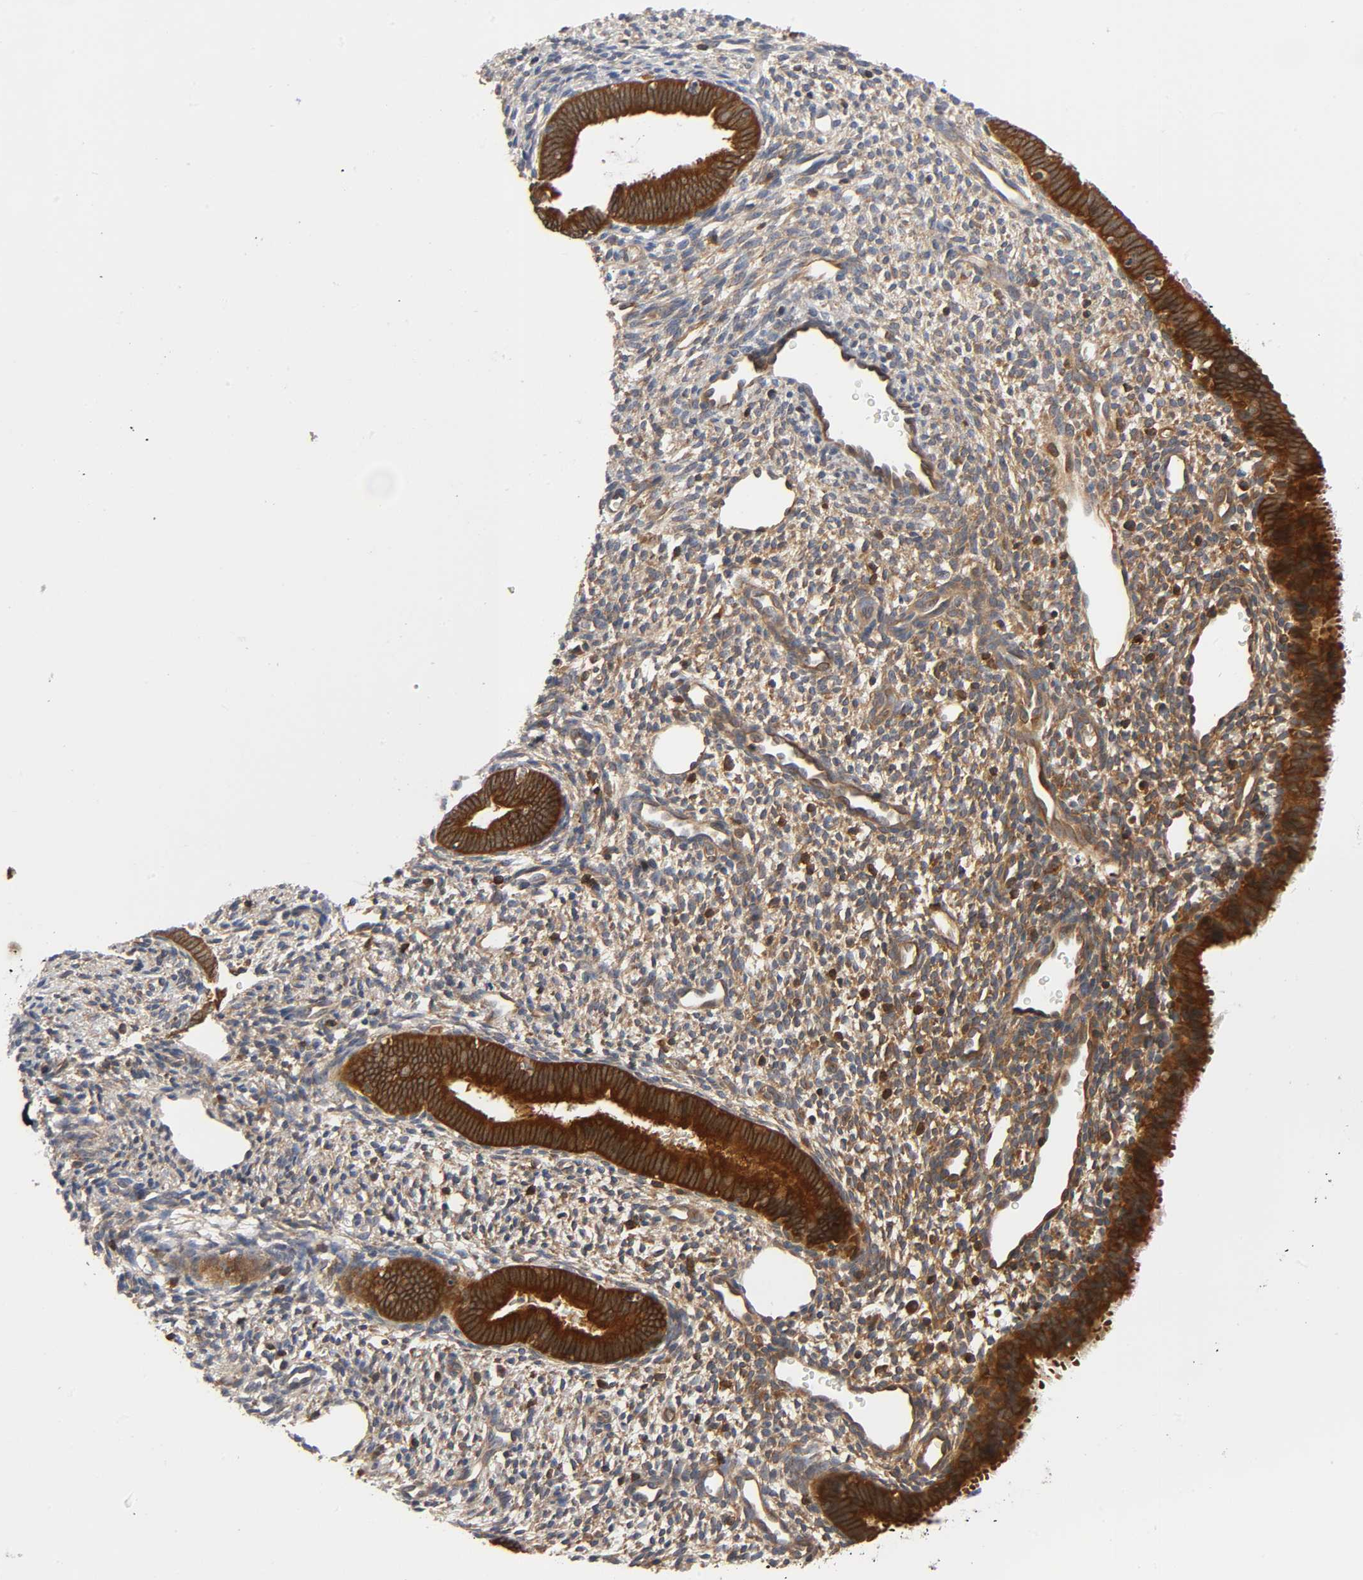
{"staining": {"intensity": "moderate", "quantity": "25%-75%", "location": "cytoplasmic/membranous"}, "tissue": "endometrium", "cell_type": "Cells in endometrial stroma", "image_type": "normal", "snomed": [{"axis": "morphology", "description": "Normal tissue, NOS"}, {"axis": "topography", "description": "Endometrium"}], "caption": "This image reveals normal endometrium stained with IHC to label a protein in brown. The cytoplasmic/membranous of cells in endometrial stroma show moderate positivity for the protein. Nuclei are counter-stained blue.", "gene": "PRKAB1", "patient": {"sex": "female", "age": 27}}